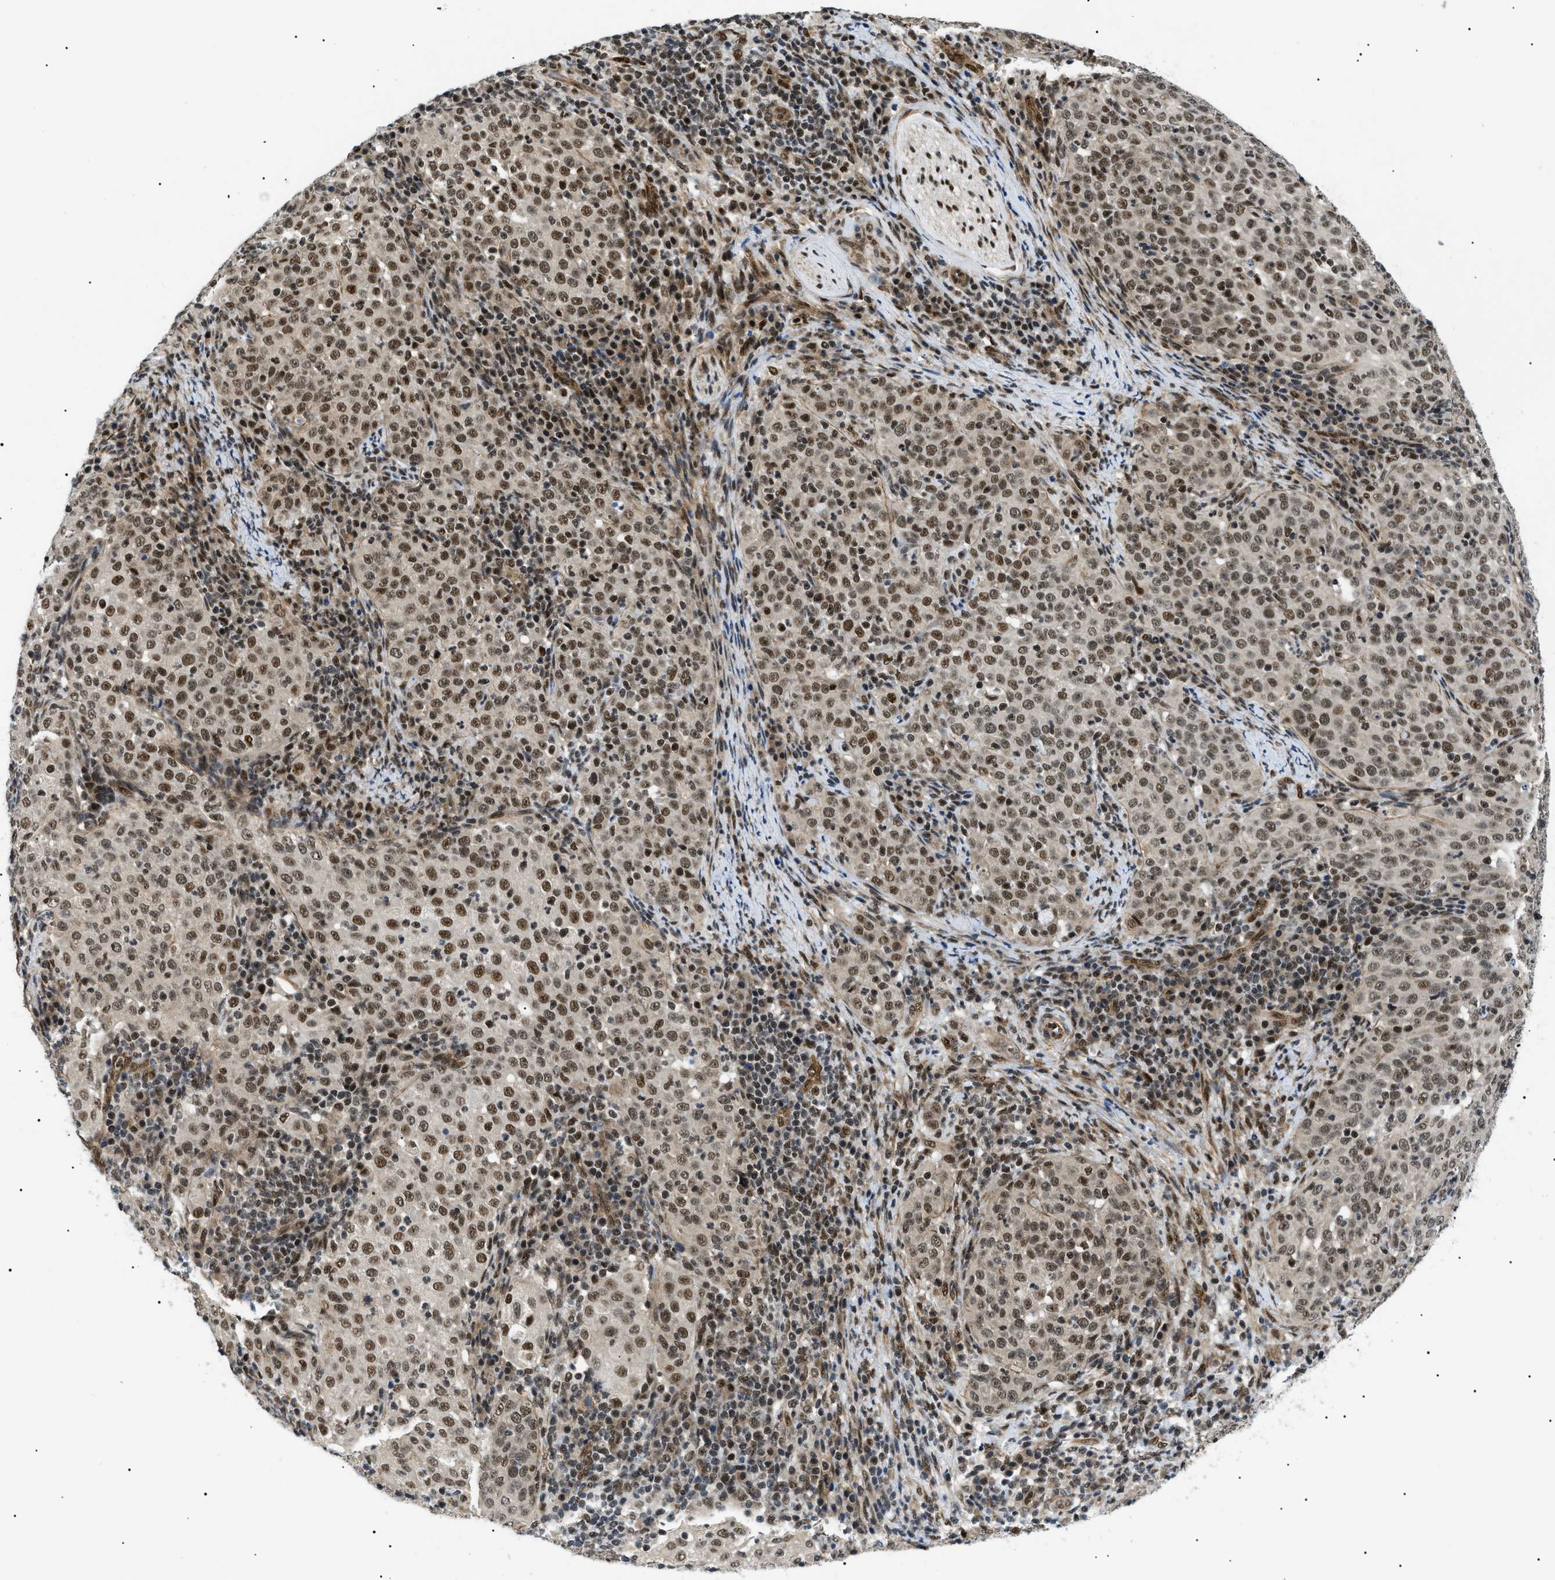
{"staining": {"intensity": "strong", "quantity": ">75%", "location": "nuclear"}, "tissue": "cervical cancer", "cell_type": "Tumor cells", "image_type": "cancer", "snomed": [{"axis": "morphology", "description": "Squamous cell carcinoma, NOS"}, {"axis": "topography", "description": "Cervix"}], "caption": "A high amount of strong nuclear staining is present in approximately >75% of tumor cells in squamous cell carcinoma (cervical) tissue.", "gene": "CWC25", "patient": {"sex": "female", "age": 51}}